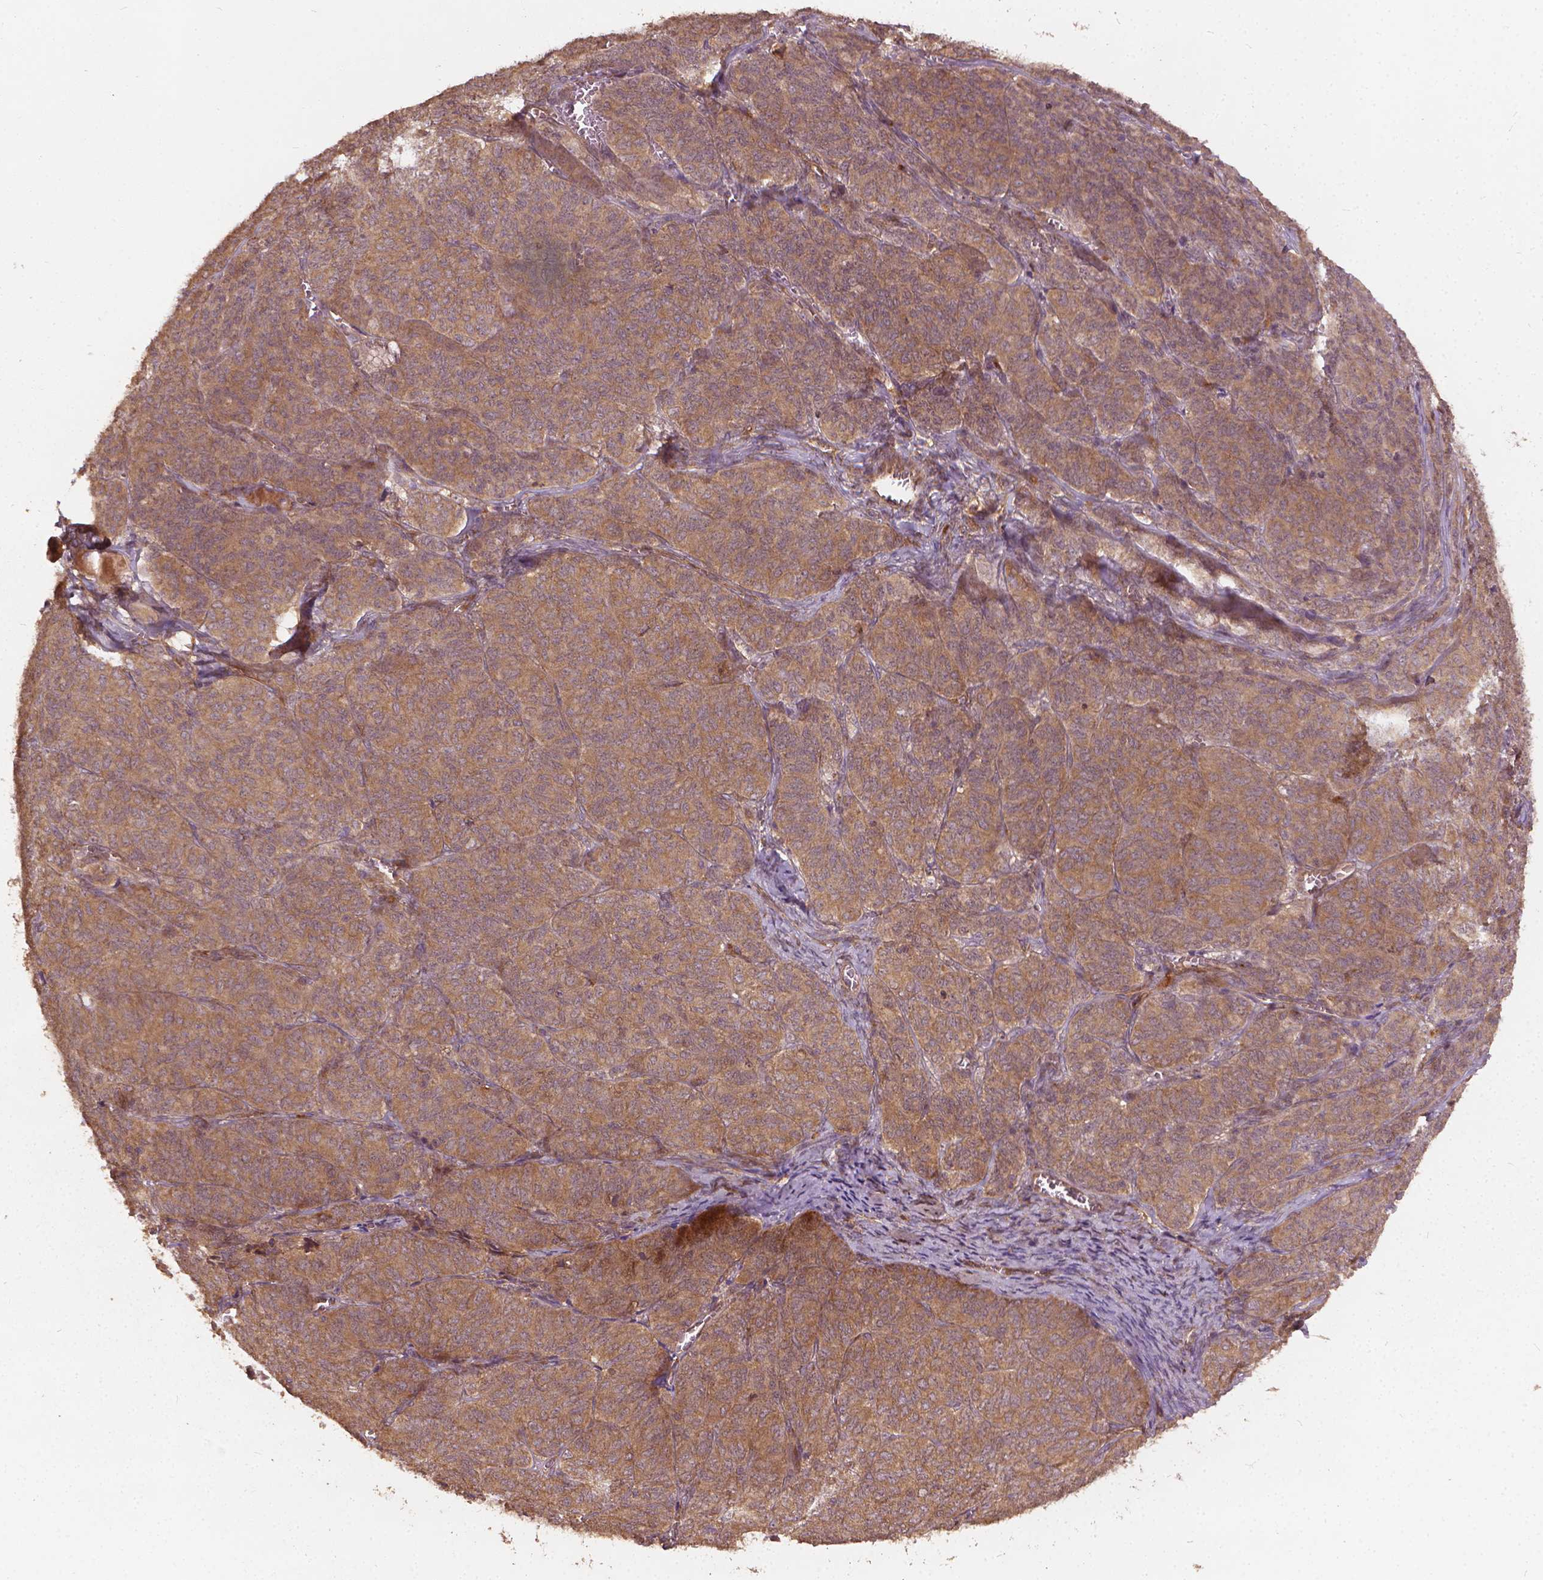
{"staining": {"intensity": "moderate", "quantity": ">75%", "location": "cytoplasmic/membranous"}, "tissue": "ovarian cancer", "cell_type": "Tumor cells", "image_type": "cancer", "snomed": [{"axis": "morphology", "description": "Carcinoma, endometroid"}, {"axis": "topography", "description": "Ovary"}], "caption": "A histopathology image showing moderate cytoplasmic/membranous staining in approximately >75% of tumor cells in endometroid carcinoma (ovarian), as visualized by brown immunohistochemical staining.", "gene": "UBXN2A", "patient": {"sex": "female", "age": 80}}